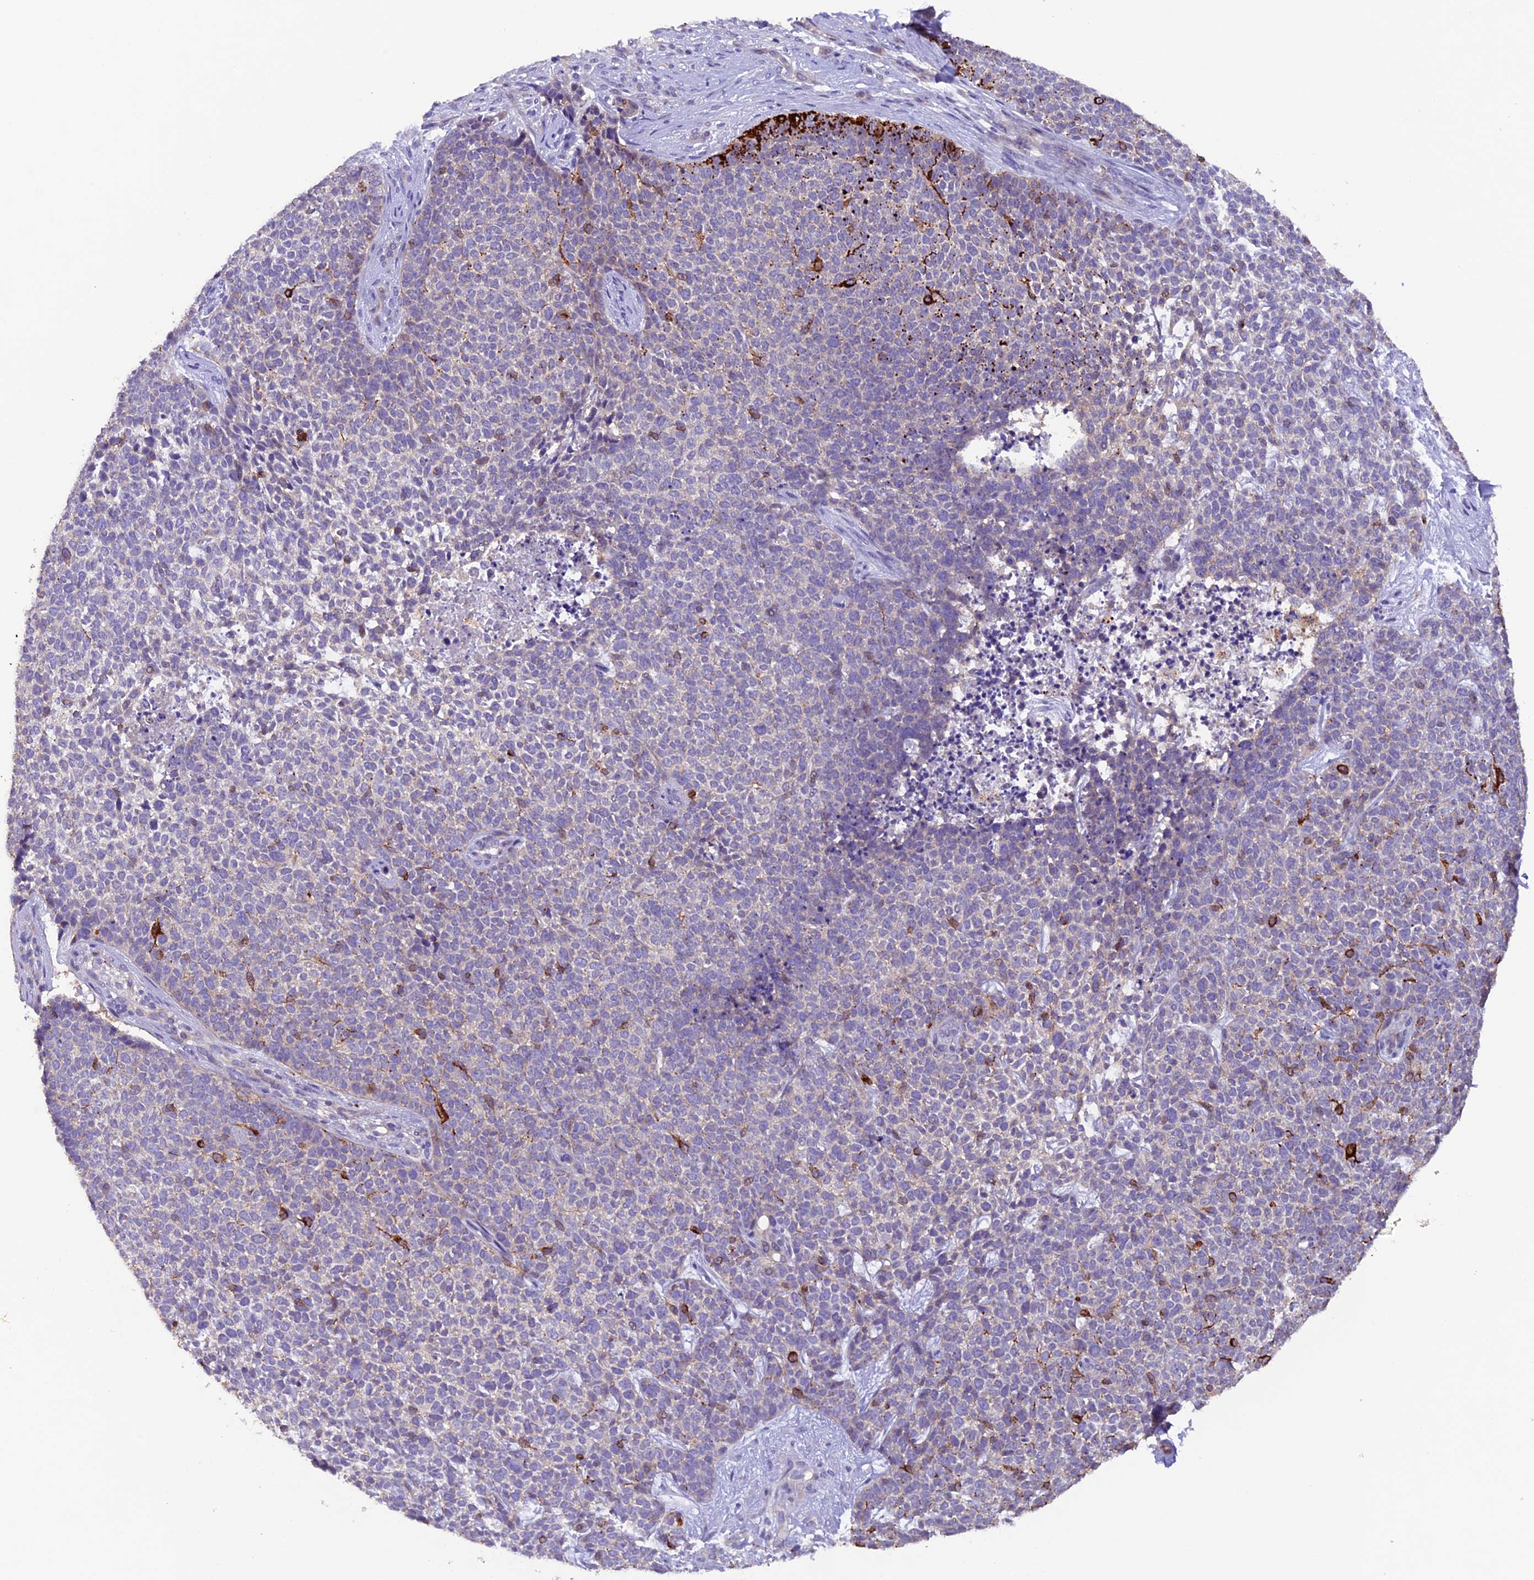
{"staining": {"intensity": "negative", "quantity": "none", "location": "none"}, "tissue": "skin cancer", "cell_type": "Tumor cells", "image_type": "cancer", "snomed": [{"axis": "morphology", "description": "Basal cell carcinoma"}, {"axis": "topography", "description": "Skin"}], "caption": "Skin basal cell carcinoma was stained to show a protein in brown. There is no significant expression in tumor cells.", "gene": "NCK2", "patient": {"sex": "female", "age": 84}}